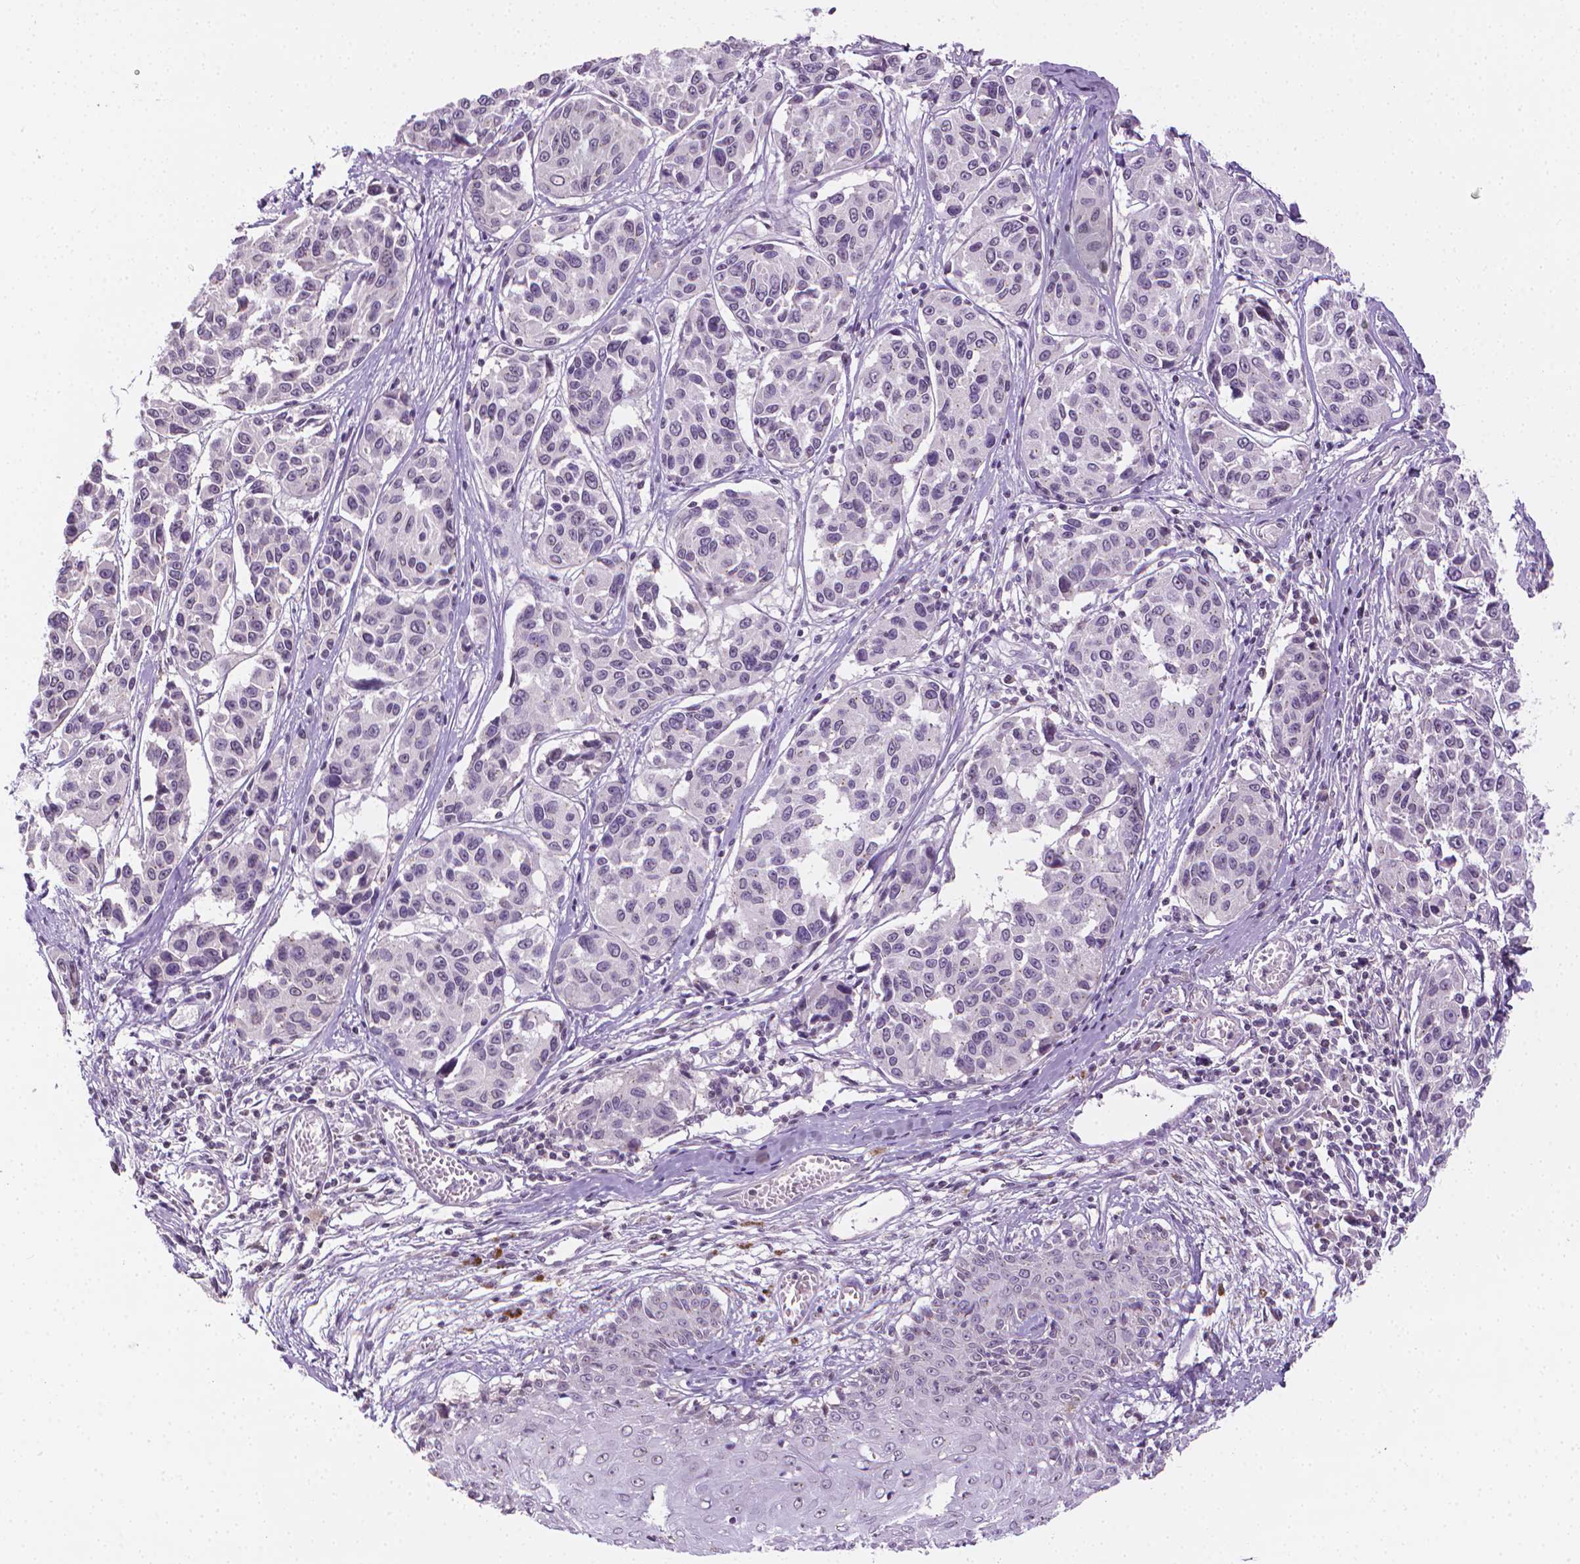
{"staining": {"intensity": "negative", "quantity": "none", "location": "none"}, "tissue": "melanoma", "cell_type": "Tumor cells", "image_type": "cancer", "snomed": [{"axis": "morphology", "description": "Malignant melanoma, NOS"}, {"axis": "topography", "description": "Skin"}], "caption": "Tumor cells show no significant staining in malignant melanoma.", "gene": "NCAN", "patient": {"sex": "female", "age": 66}}